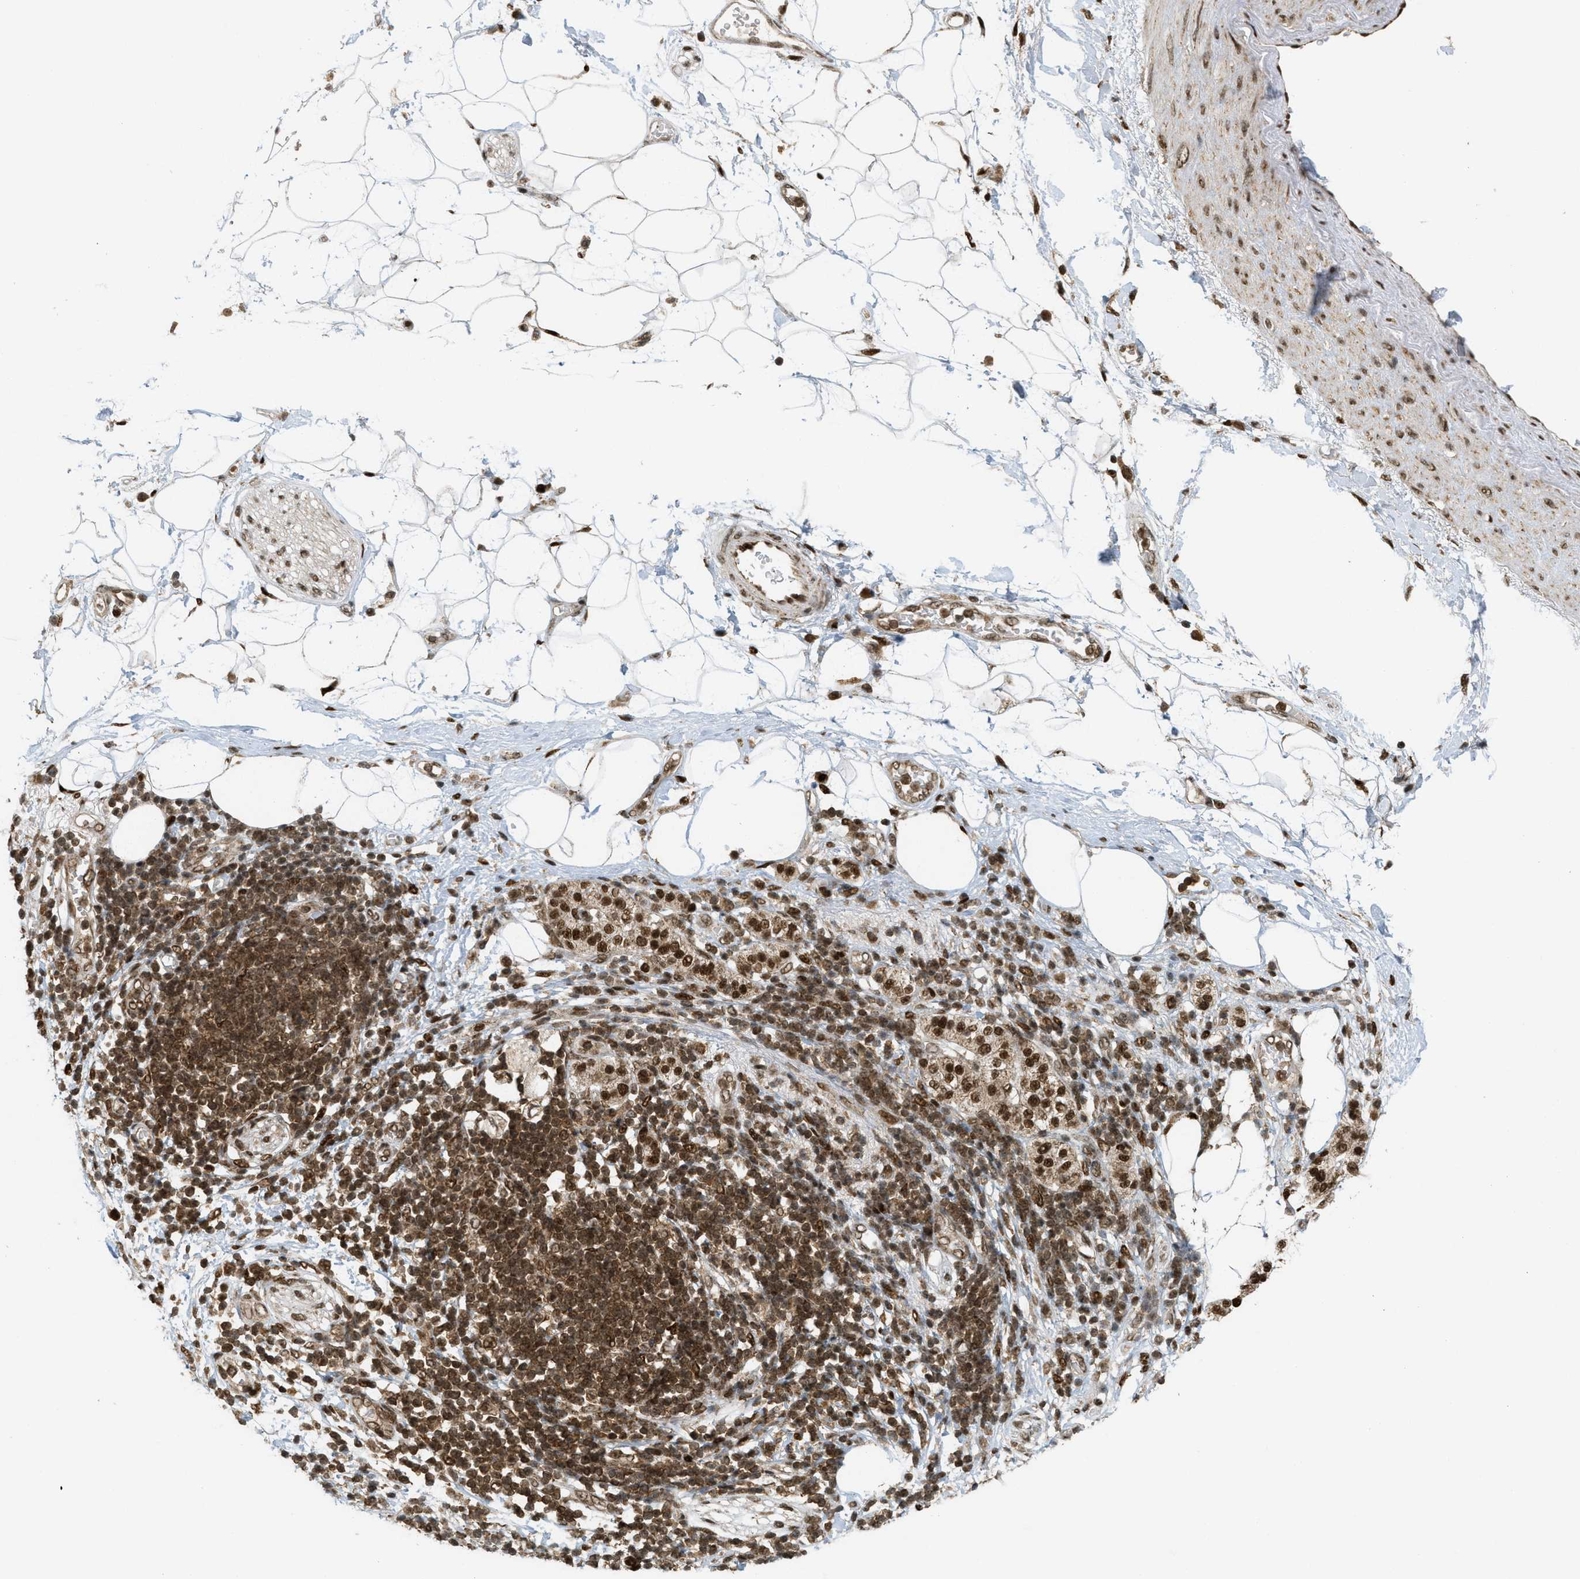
{"staining": {"intensity": "strong", "quantity": ">75%", "location": "cytoplasmic/membranous,nuclear"}, "tissue": "adipose tissue", "cell_type": "Adipocytes", "image_type": "normal", "snomed": [{"axis": "morphology", "description": "Normal tissue, NOS"}, {"axis": "morphology", "description": "Adenocarcinoma, NOS"}, {"axis": "topography", "description": "Duodenum"}, {"axis": "topography", "description": "Peripheral nerve tissue"}], "caption": "An immunohistochemistry histopathology image of unremarkable tissue is shown. Protein staining in brown labels strong cytoplasmic/membranous,nuclear positivity in adipose tissue within adipocytes.", "gene": "TLK1", "patient": {"sex": "female", "age": 60}}